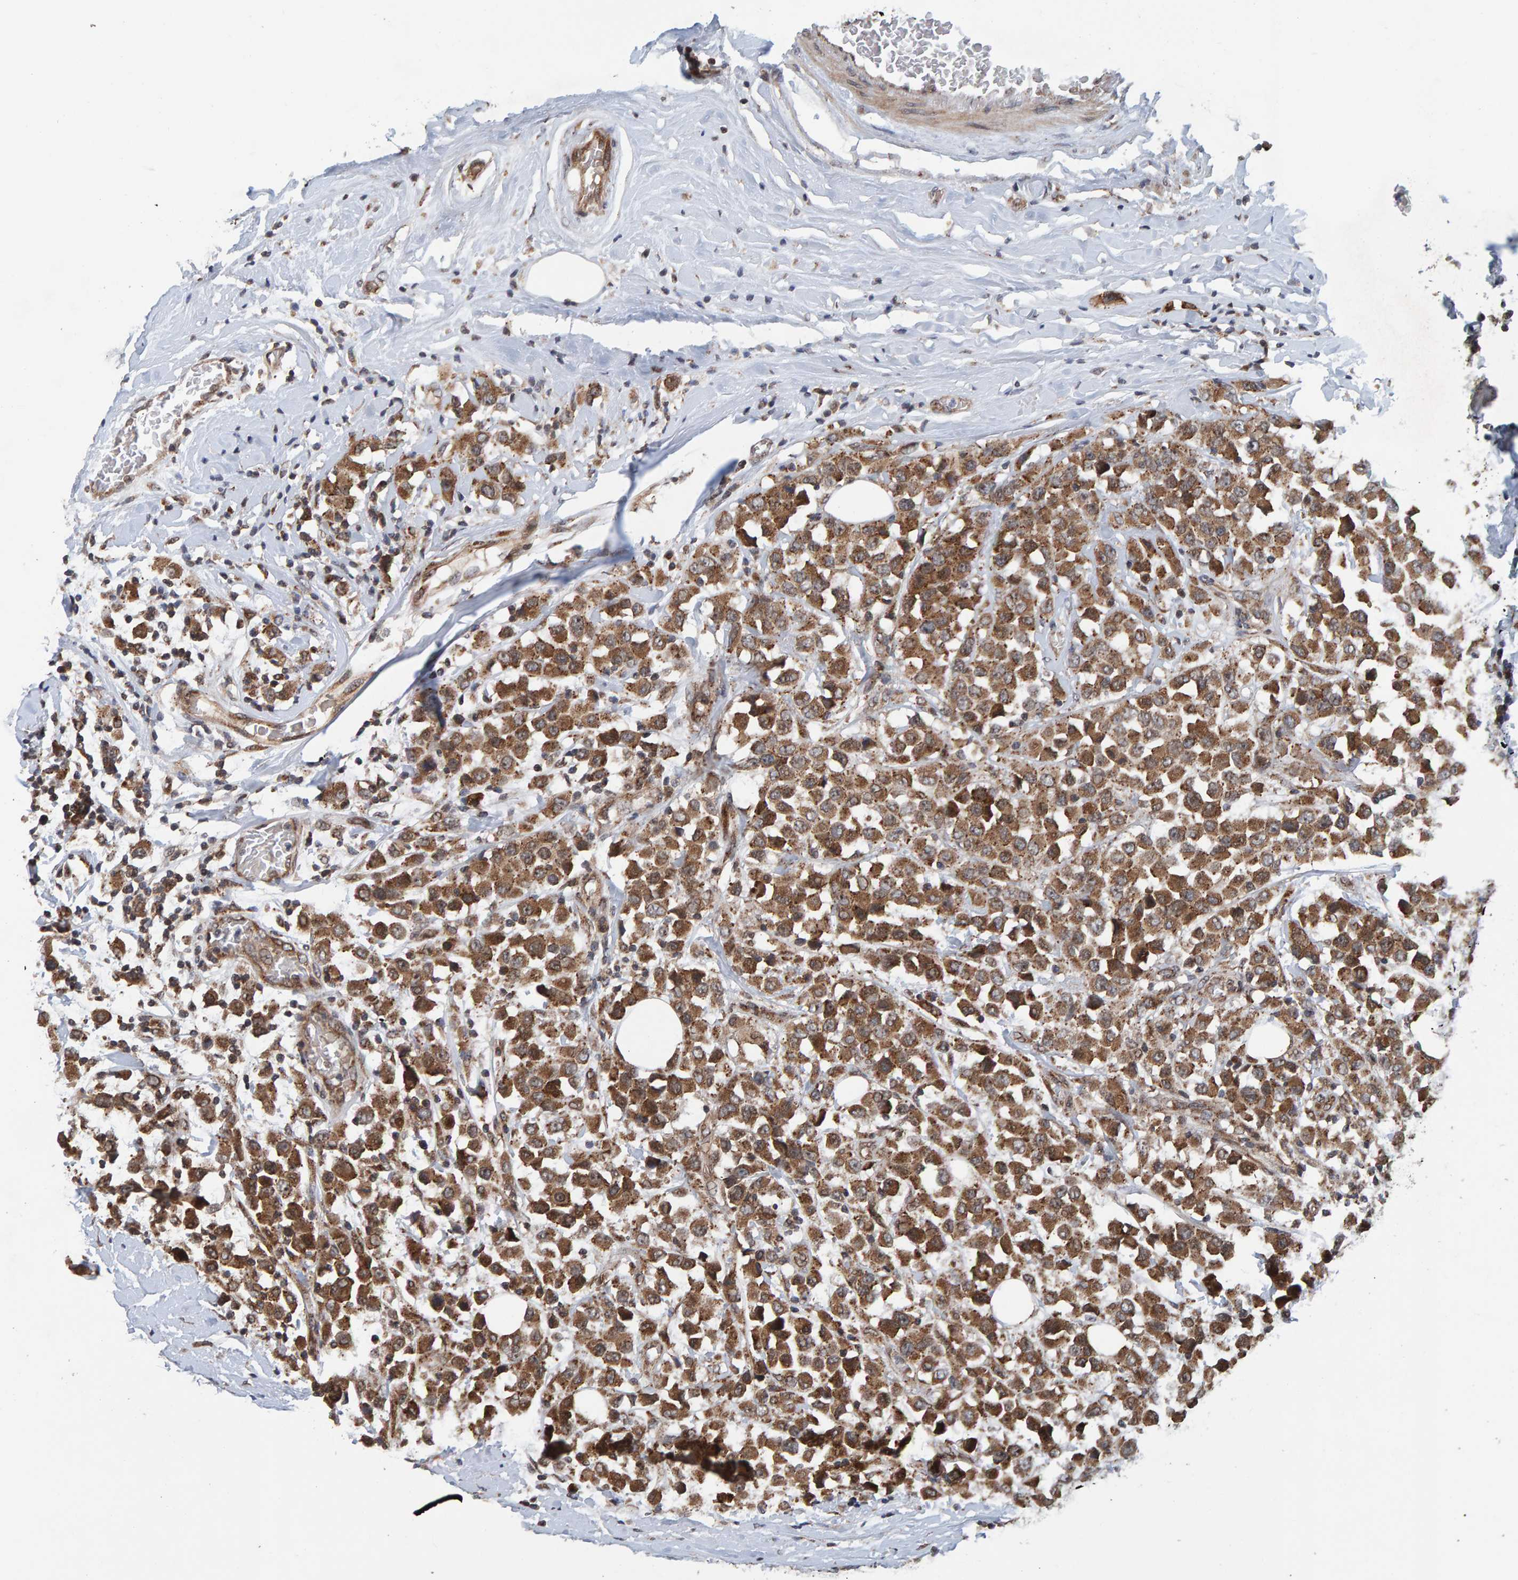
{"staining": {"intensity": "moderate", "quantity": ">75%", "location": "cytoplasmic/membranous"}, "tissue": "breast cancer", "cell_type": "Tumor cells", "image_type": "cancer", "snomed": [{"axis": "morphology", "description": "Duct carcinoma"}, {"axis": "topography", "description": "Breast"}], "caption": "Breast cancer was stained to show a protein in brown. There is medium levels of moderate cytoplasmic/membranous expression in about >75% of tumor cells.", "gene": "CCDC25", "patient": {"sex": "female", "age": 61}}